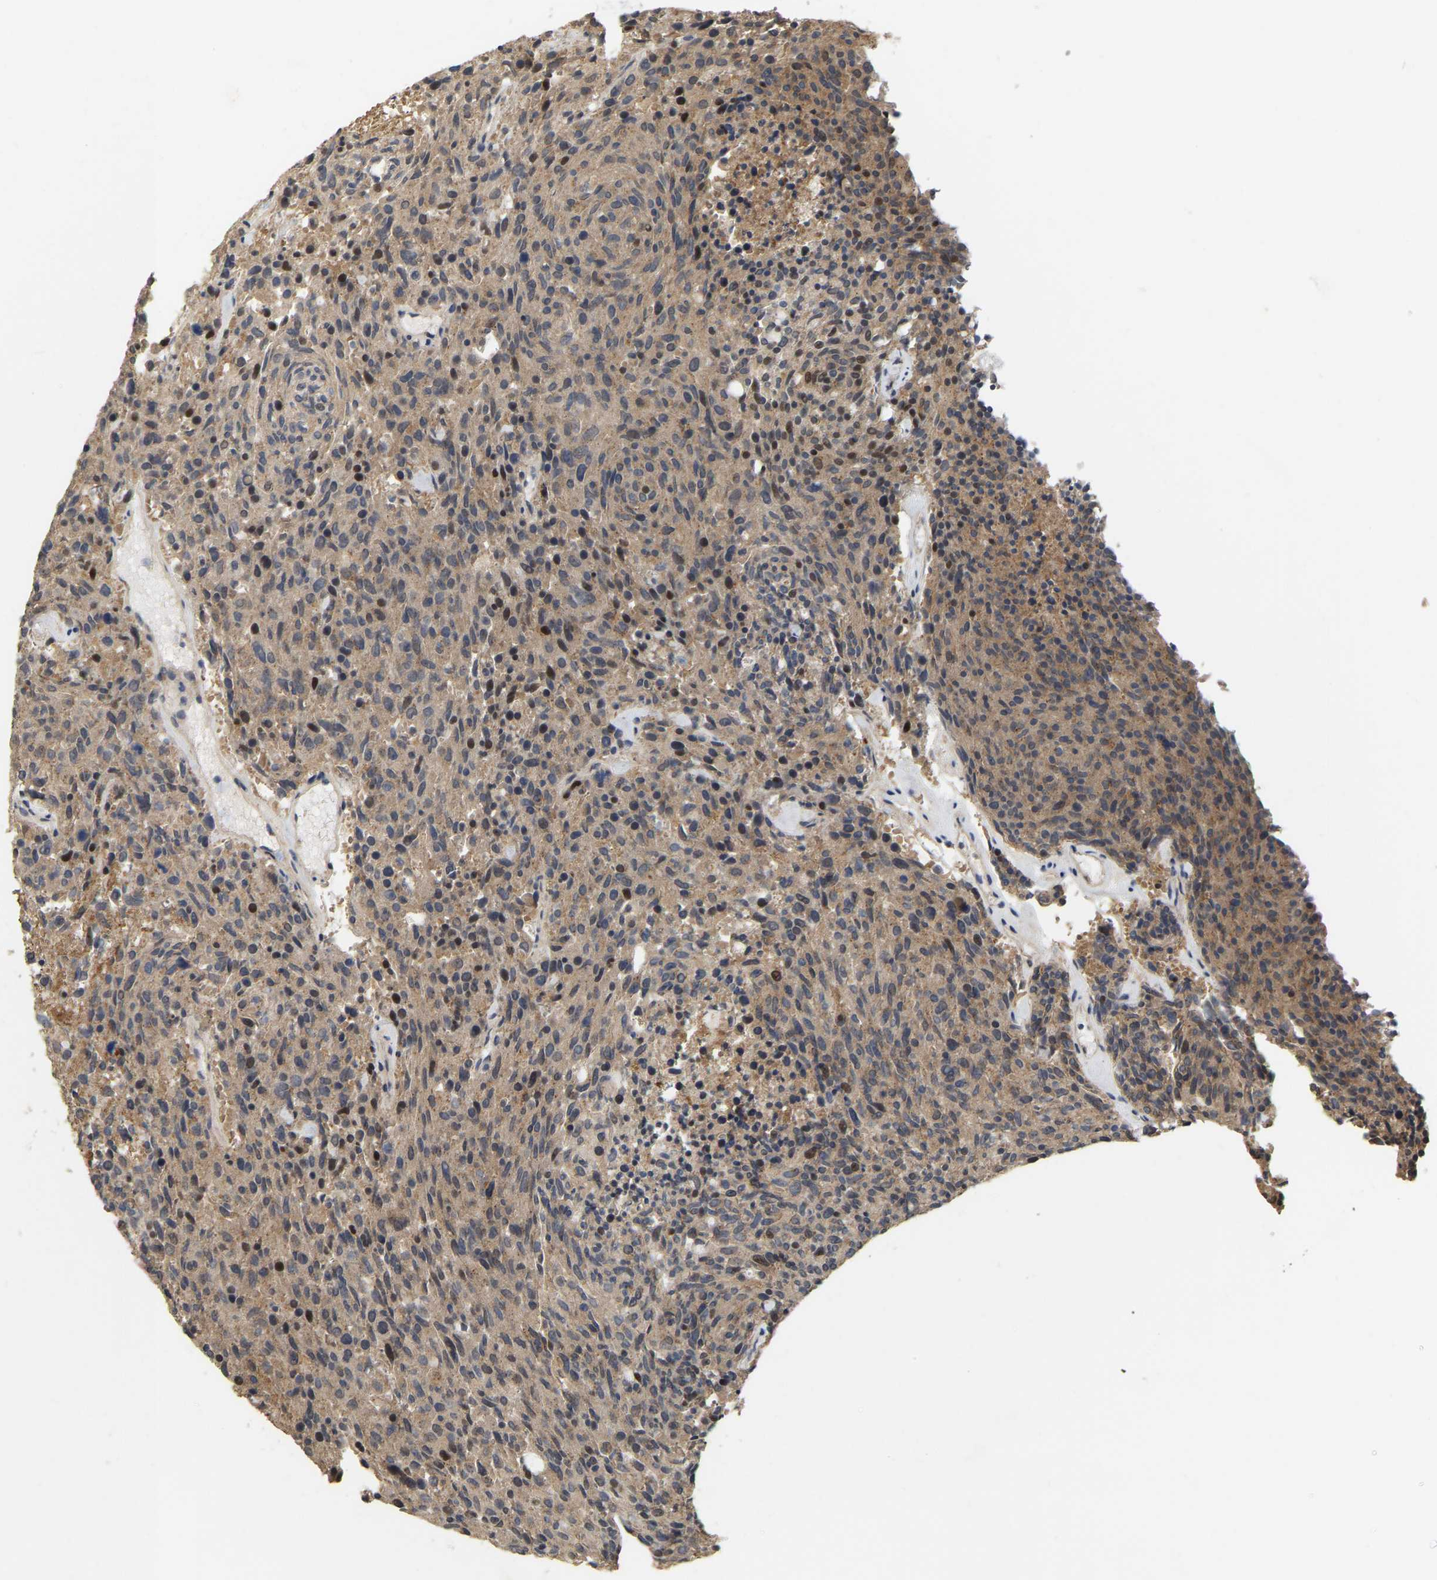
{"staining": {"intensity": "moderate", "quantity": ">75%", "location": "cytoplasmic/membranous"}, "tissue": "carcinoid", "cell_type": "Tumor cells", "image_type": "cancer", "snomed": [{"axis": "morphology", "description": "Carcinoid, malignant, NOS"}, {"axis": "topography", "description": "Pancreas"}], "caption": "Brown immunohistochemical staining in malignant carcinoid shows moderate cytoplasmic/membranous positivity in approximately >75% of tumor cells.", "gene": "RUVBL1", "patient": {"sex": "female", "age": 54}}